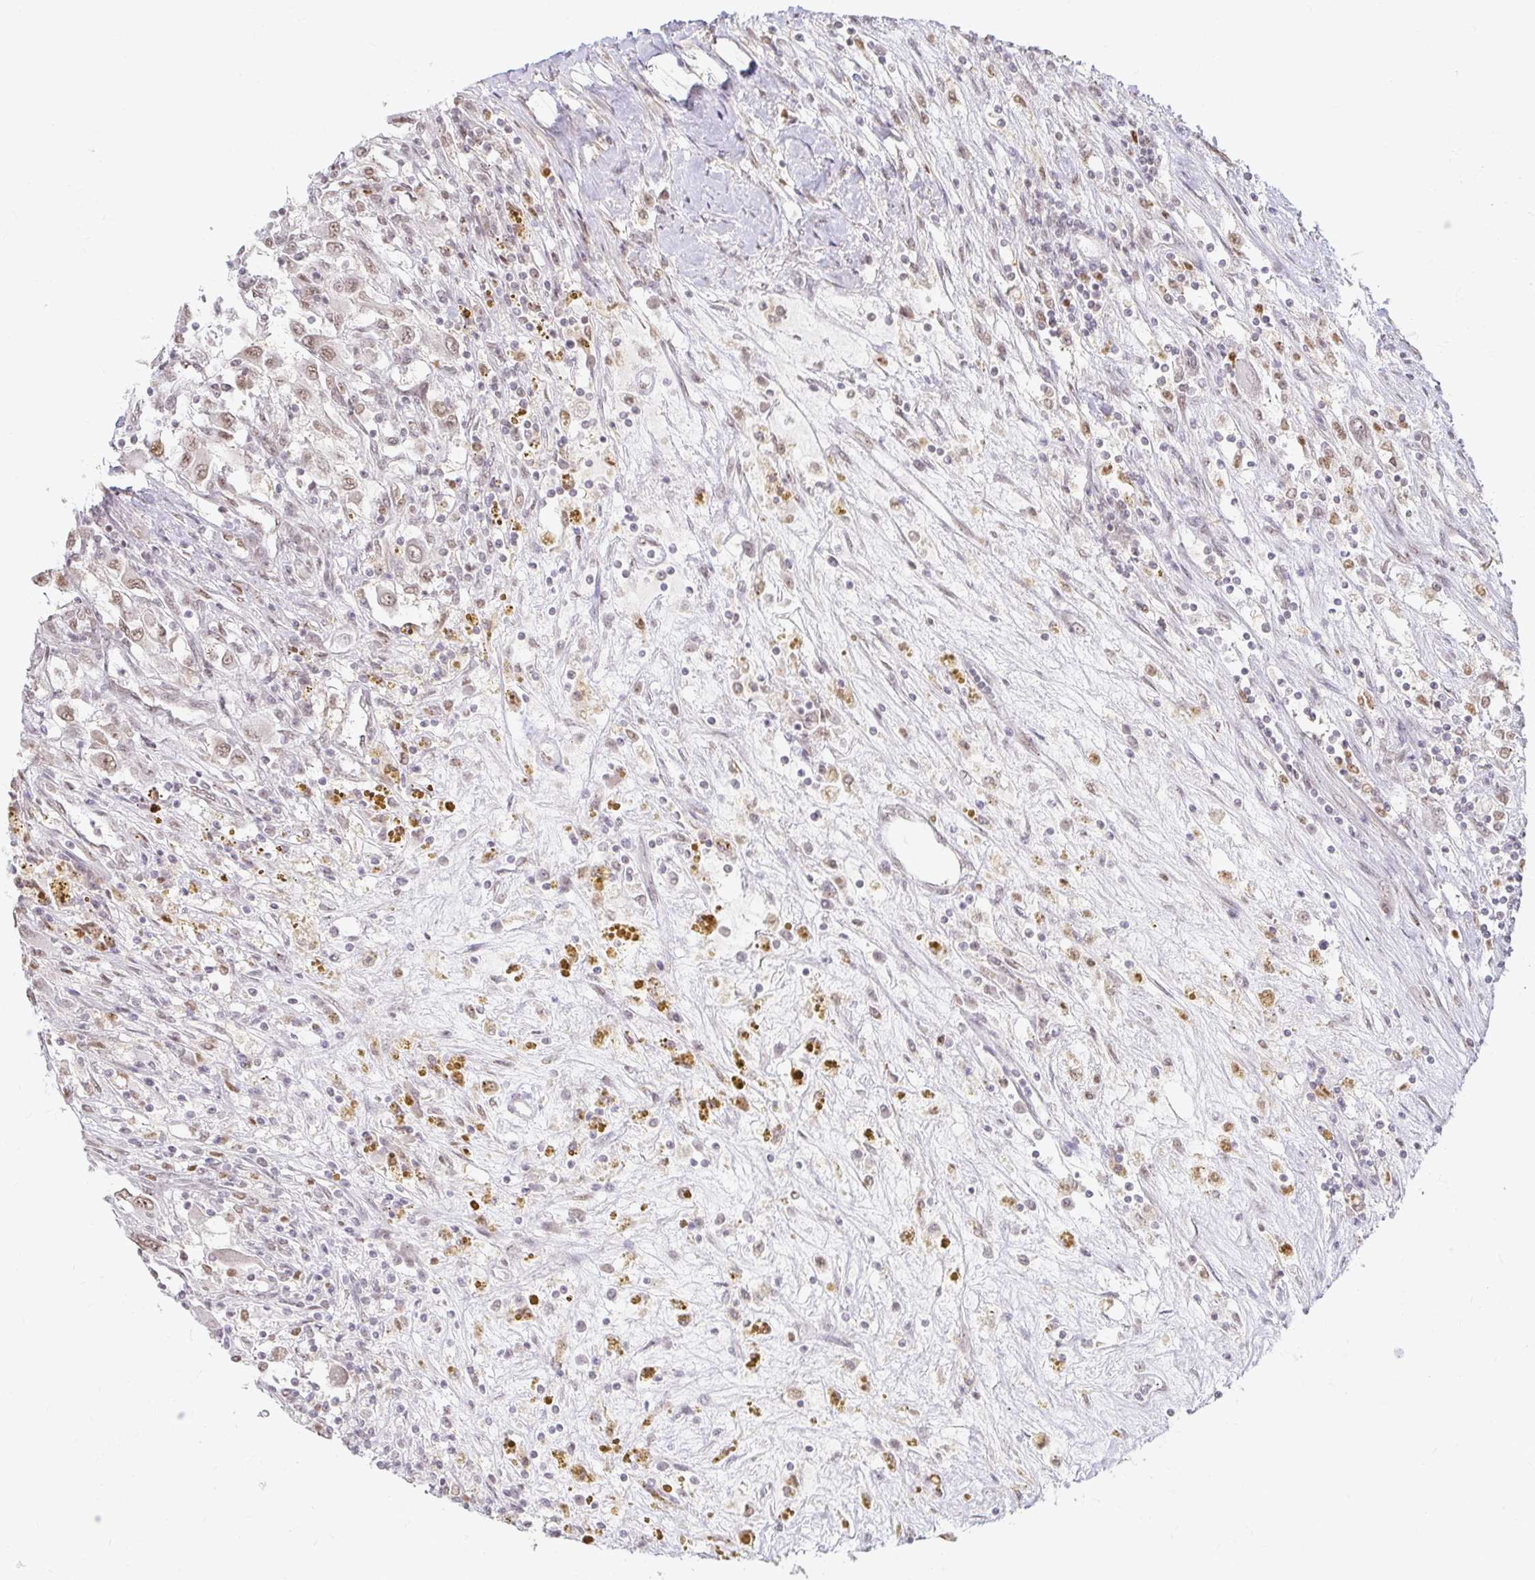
{"staining": {"intensity": "weak", "quantity": "25%-75%", "location": "nuclear"}, "tissue": "renal cancer", "cell_type": "Tumor cells", "image_type": "cancer", "snomed": [{"axis": "morphology", "description": "Adenocarcinoma, NOS"}, {"axis": "topography", "description": "Kidney"}], "caption": "About 25%-75% of tumor cells in renal cancer demonstrate weak nuclear protein expression as visualized by brown immunohistochemical staining.", "gene": "HNRNPU", "patient": {"sex": "female", "age": 67}}